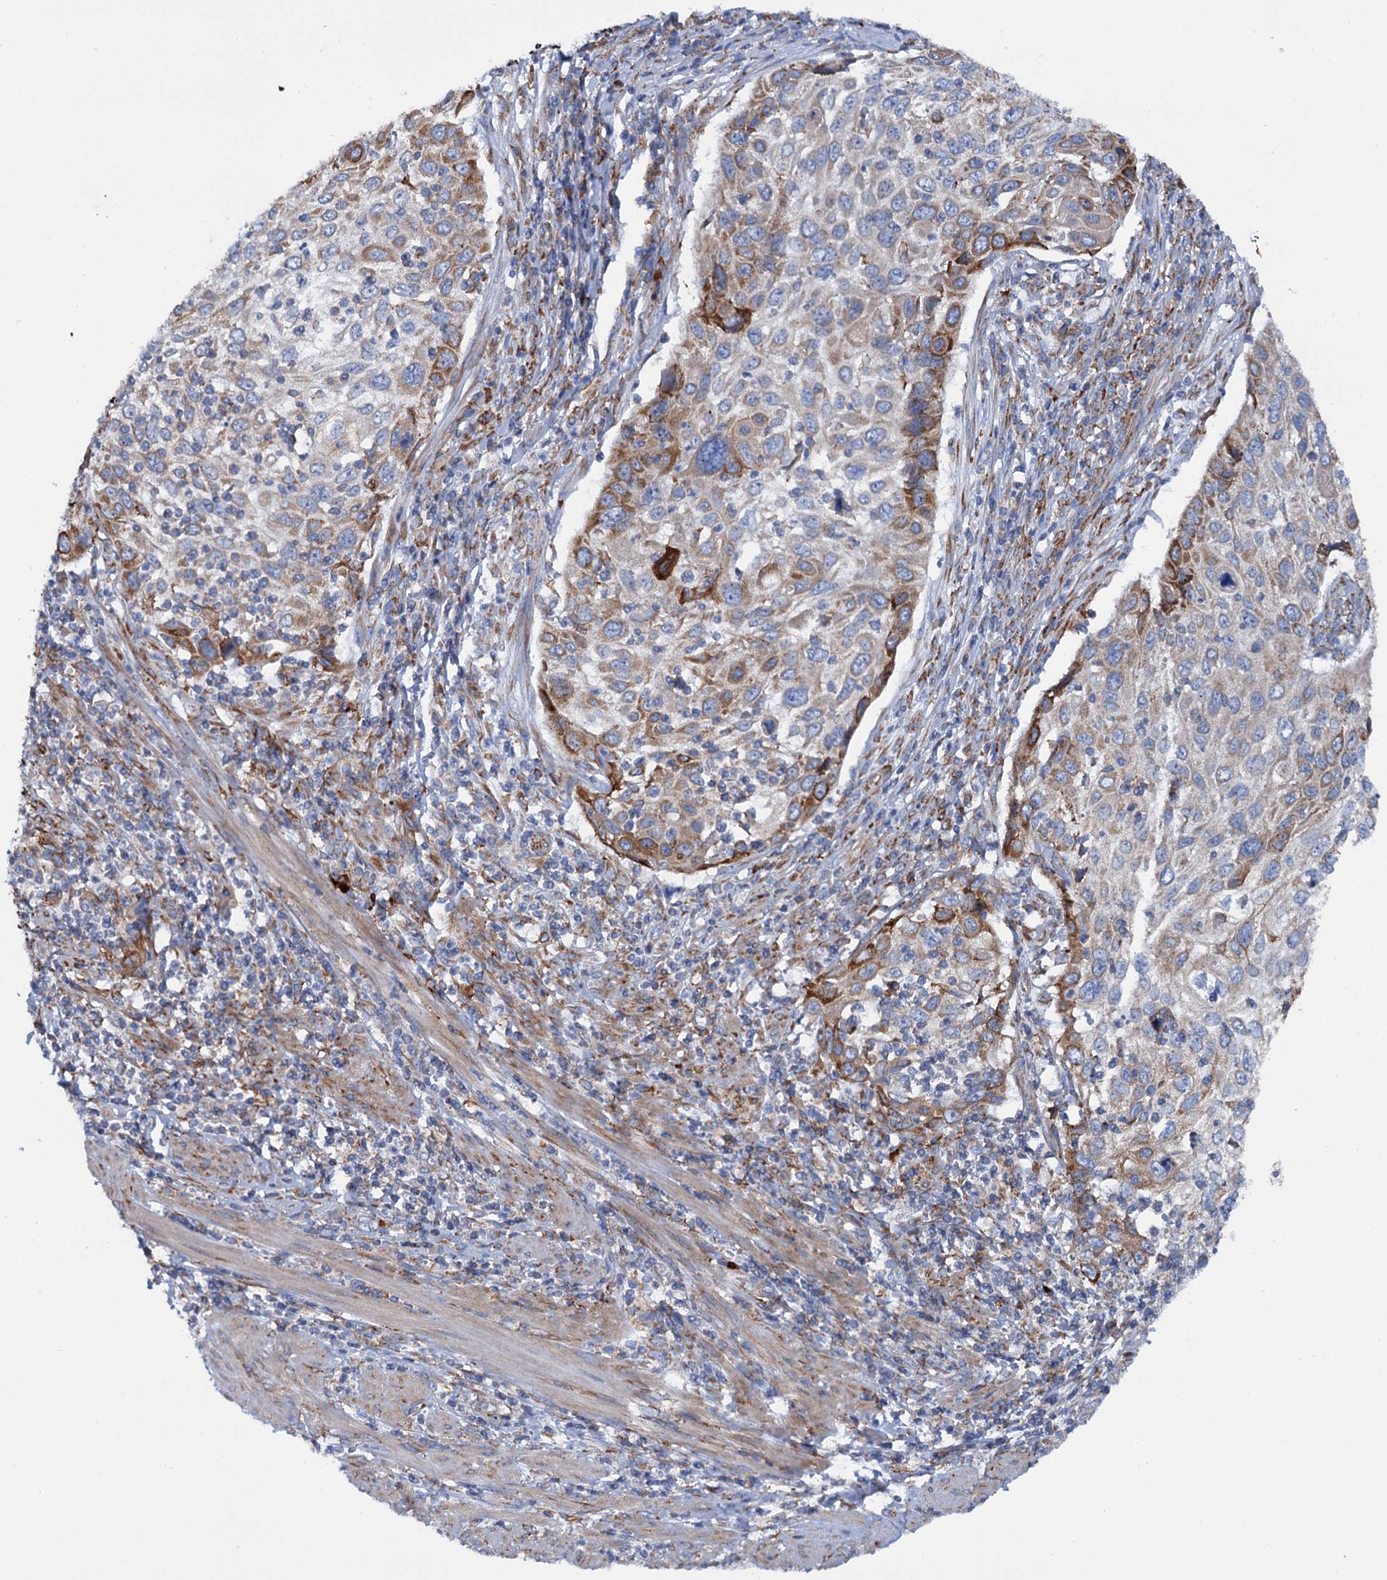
{"staining": {"intensity": "moderate", "quantity": "25%-75%", "location": "cytoplasmic/membranous"}, "tissue": "cervical cancer", "cell_type": "Tumor cells", "image_type": "cancer", "snomed": [{"axis": "morphology", "description": "Squamous cell carcinoma, NOS"}, {"axis": "topography", "description": "Cervix"}], "caption": "An immunohistochemistry (IHC) image of tumor tissue is shown. Protein staining in brown highlights moderate cytoplasmic/membranous positivity in cervical cancer (squamous cell carcinoma) within tumor cells.", "gene": "SHE", "patient": {"sex": "female", "age": 70}}